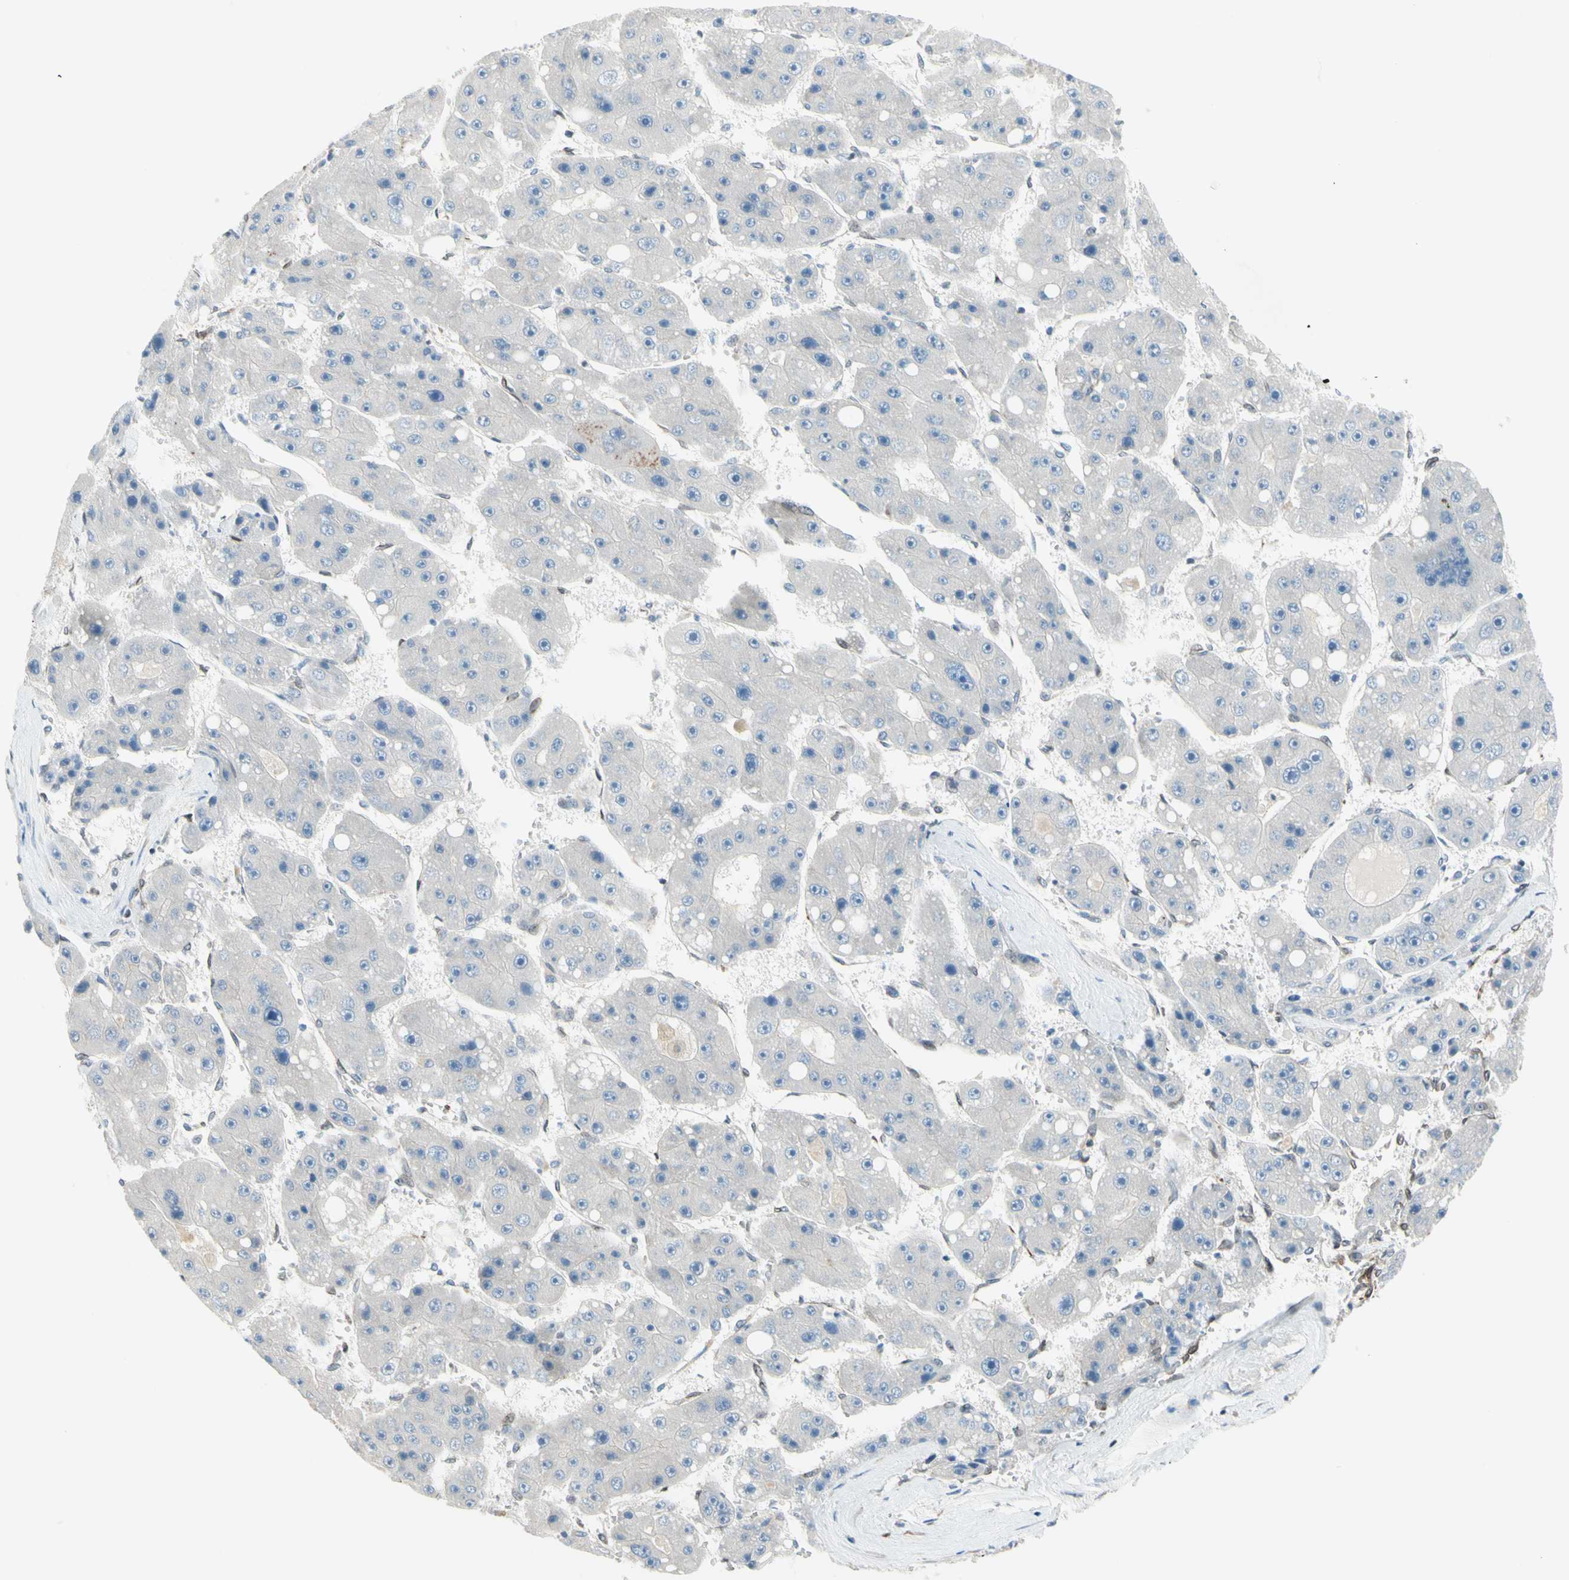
{"staining": {"intensity": "negative", "quantity": "none", "location": "none"}, "tissue": "liver cancer", "cell_type": "Tumor cells", "image_type": "cancer", "snomed": [{"axis": "morphology", "description": "Carcinoma, Hepatocellular, NOS"}, {"axis": "topography", "description": "Liver"}], "caption": "The histopathology image reveals no significant staining in tumor cells of liver hepatocellular carcinoma.", "gene": "TRAF2", "patient": {"sex": "female", "age": 61}}